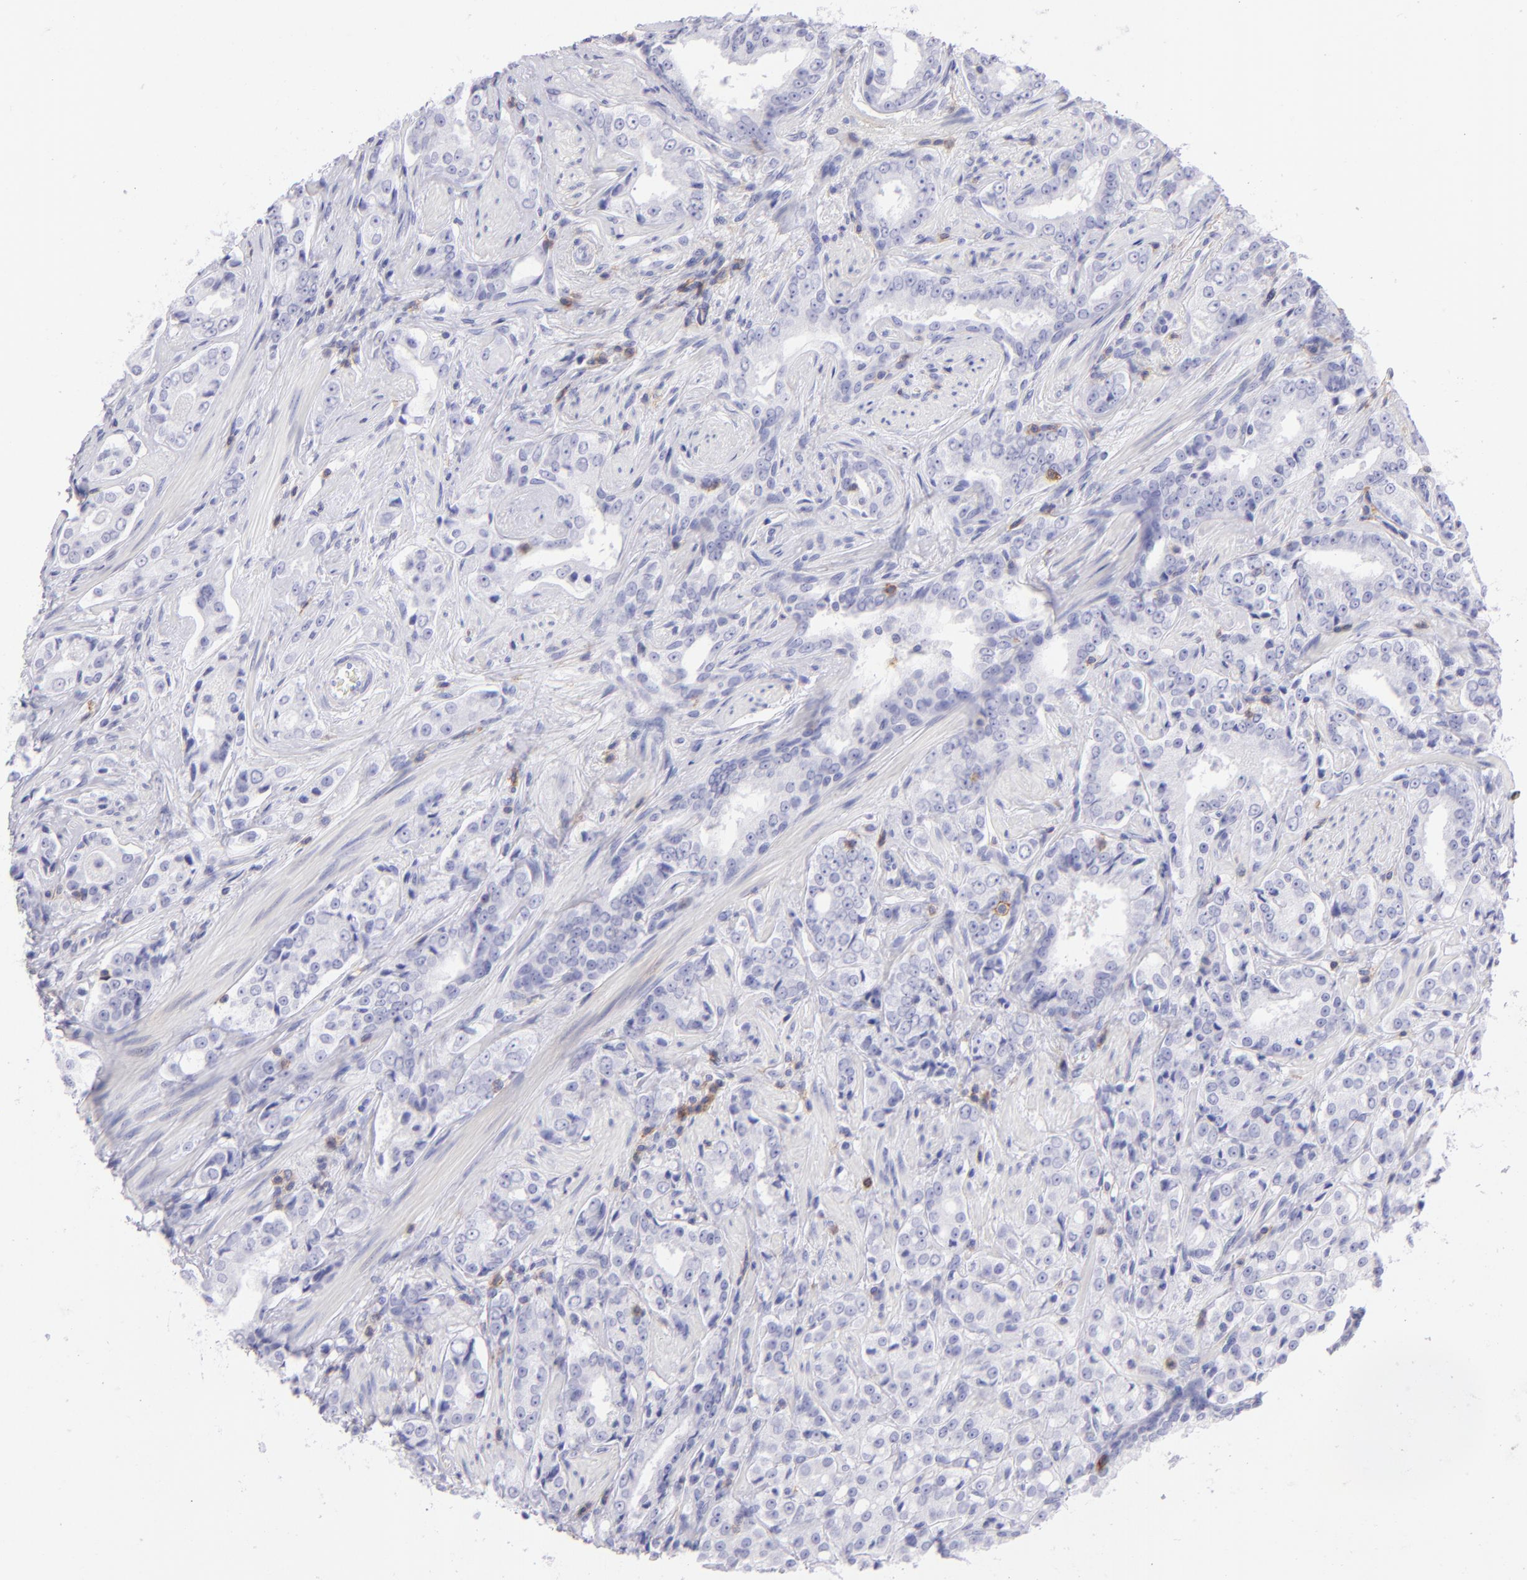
{"staining": {"intensity": "negative", "quantity": "none", "location": "none"}, "tissue": "prostate cancer", "cell_type": "Tumor cells", "image_type": "cancer", "snomed": [{"axis": "morphology", "description": "Adenocarcinoma, Medium grade"}, {"axis": "topography", "description": "Prostate"}], "caption": "This is an IHC micrograph of adenocarcinoma (medium-grade) (prostate). There is no positivity in tumor cells.", "gene": "CD69", "patient": {"sex": "male", "age": 60}}